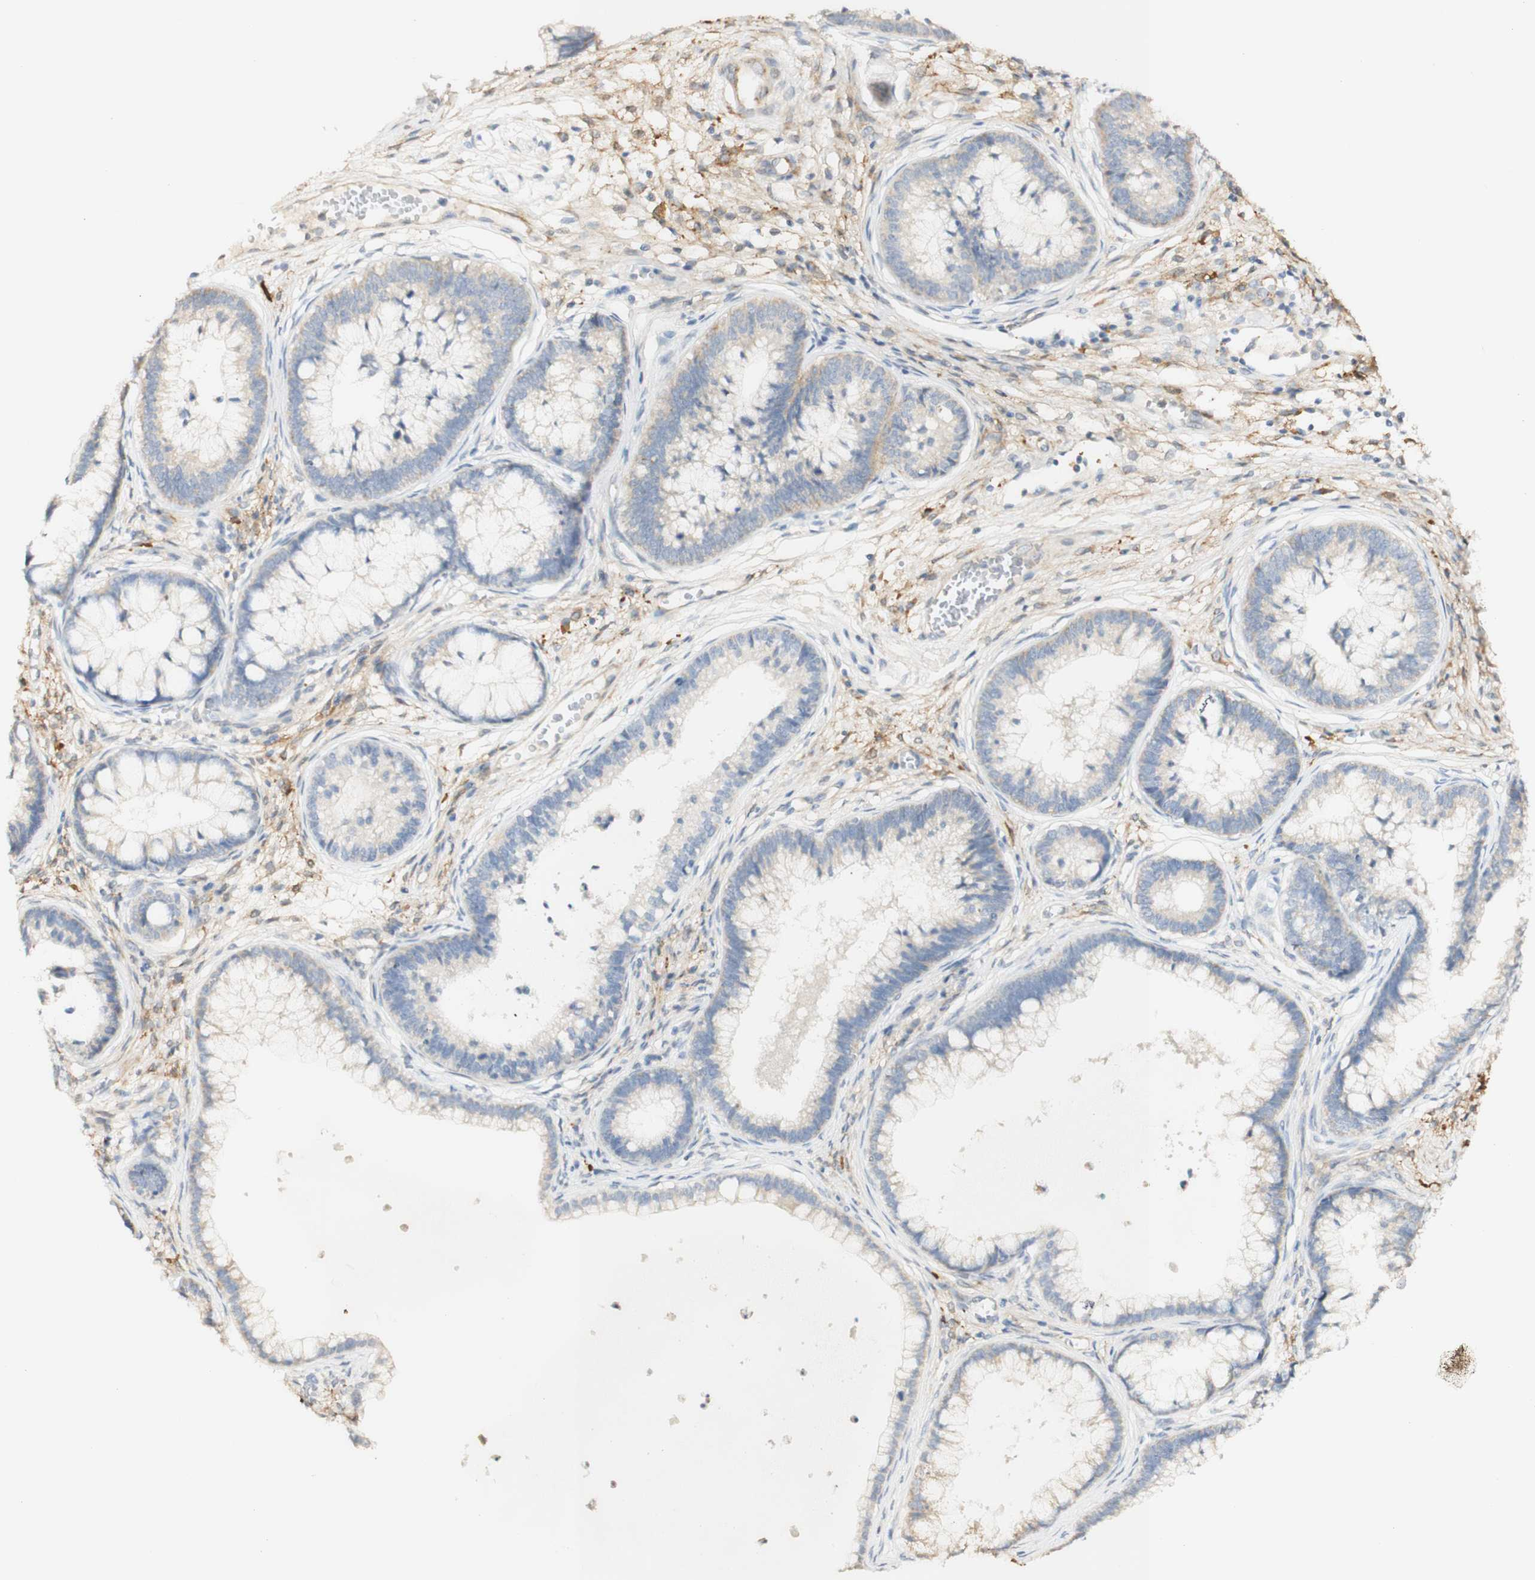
{"staining": {"intensity": "weak", "quantity": "<25%", "location": "cytoplasmic/membranous"}, "tissue": "cervical cancer", "cell_type": "Tumor cells", "image_type": "cancer", "snomed": [{"axis": "morphology", "description": "Adenocarcinoma, NOS"}, {"axis": "topography", "description": "Cervix"}], "caption": "Immunohistochemistry micrograph of neoplastic tissue: human adenocarcinoma (cervical) stained with DAB demonstrates no significant protein expression in tumor cells. Nuclei are stained in blue.", "gene": "FCGRT", "patient": {"sex": "female", "age": 44}}